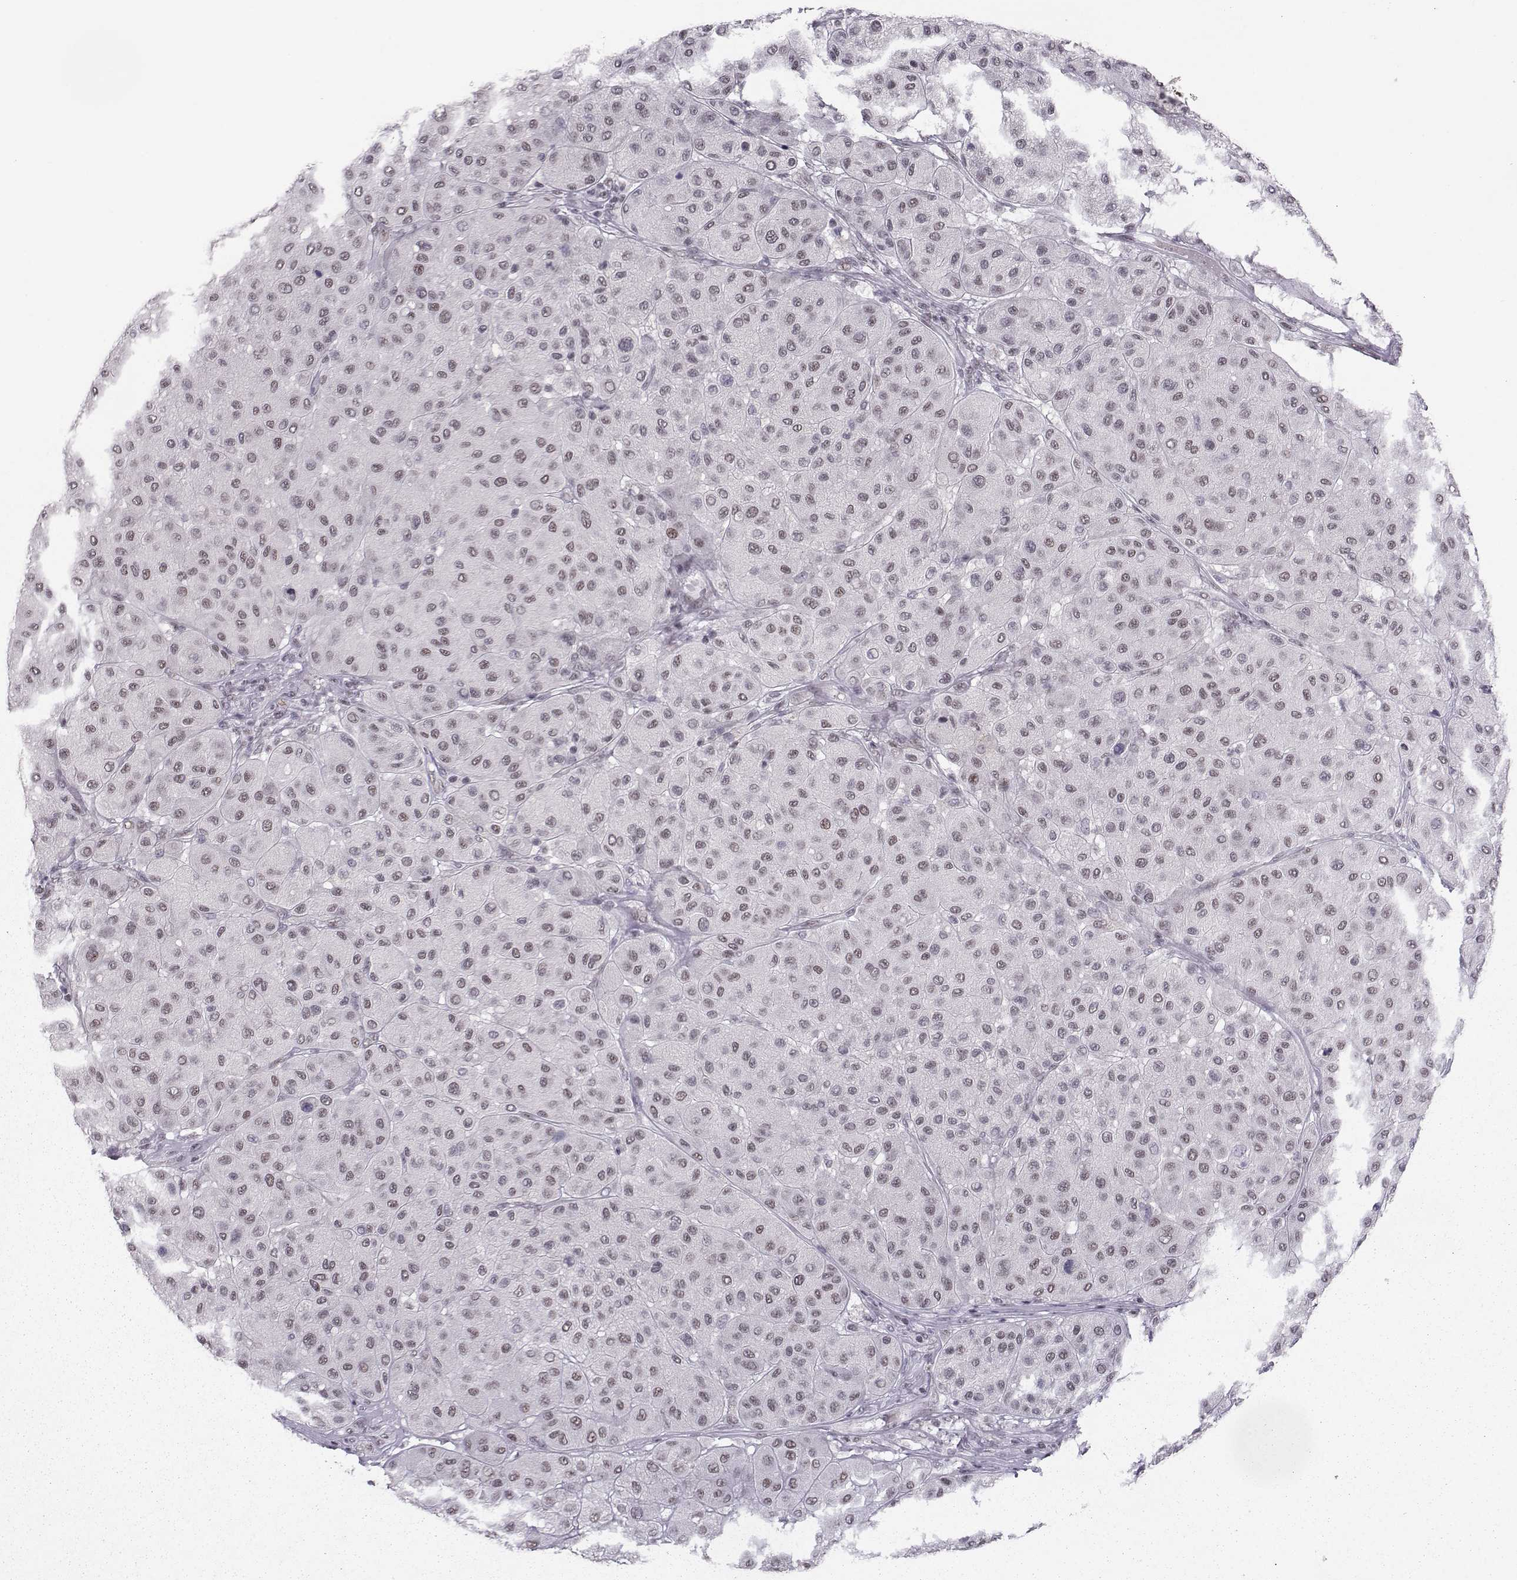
{"staining": {"intensity": "negative", "quantity": "none", "location": "none"}, "tissue": "melanoma", "cell_type": "Tumor cells", "image_type": "cancer", "snomed": [{"axis": "morphology", "description": "Malignant melanoma, Metastatic site"}, {"axis": "topography", "description": "Smooth muscle"}], "caption": "An immunohistochemistry (IHC) micrograph of melanoma is shown. There is no staining in tumor cells of melanoma.", "gene": "LIN28A", "patient": {"sex": "male", "age": 41}}